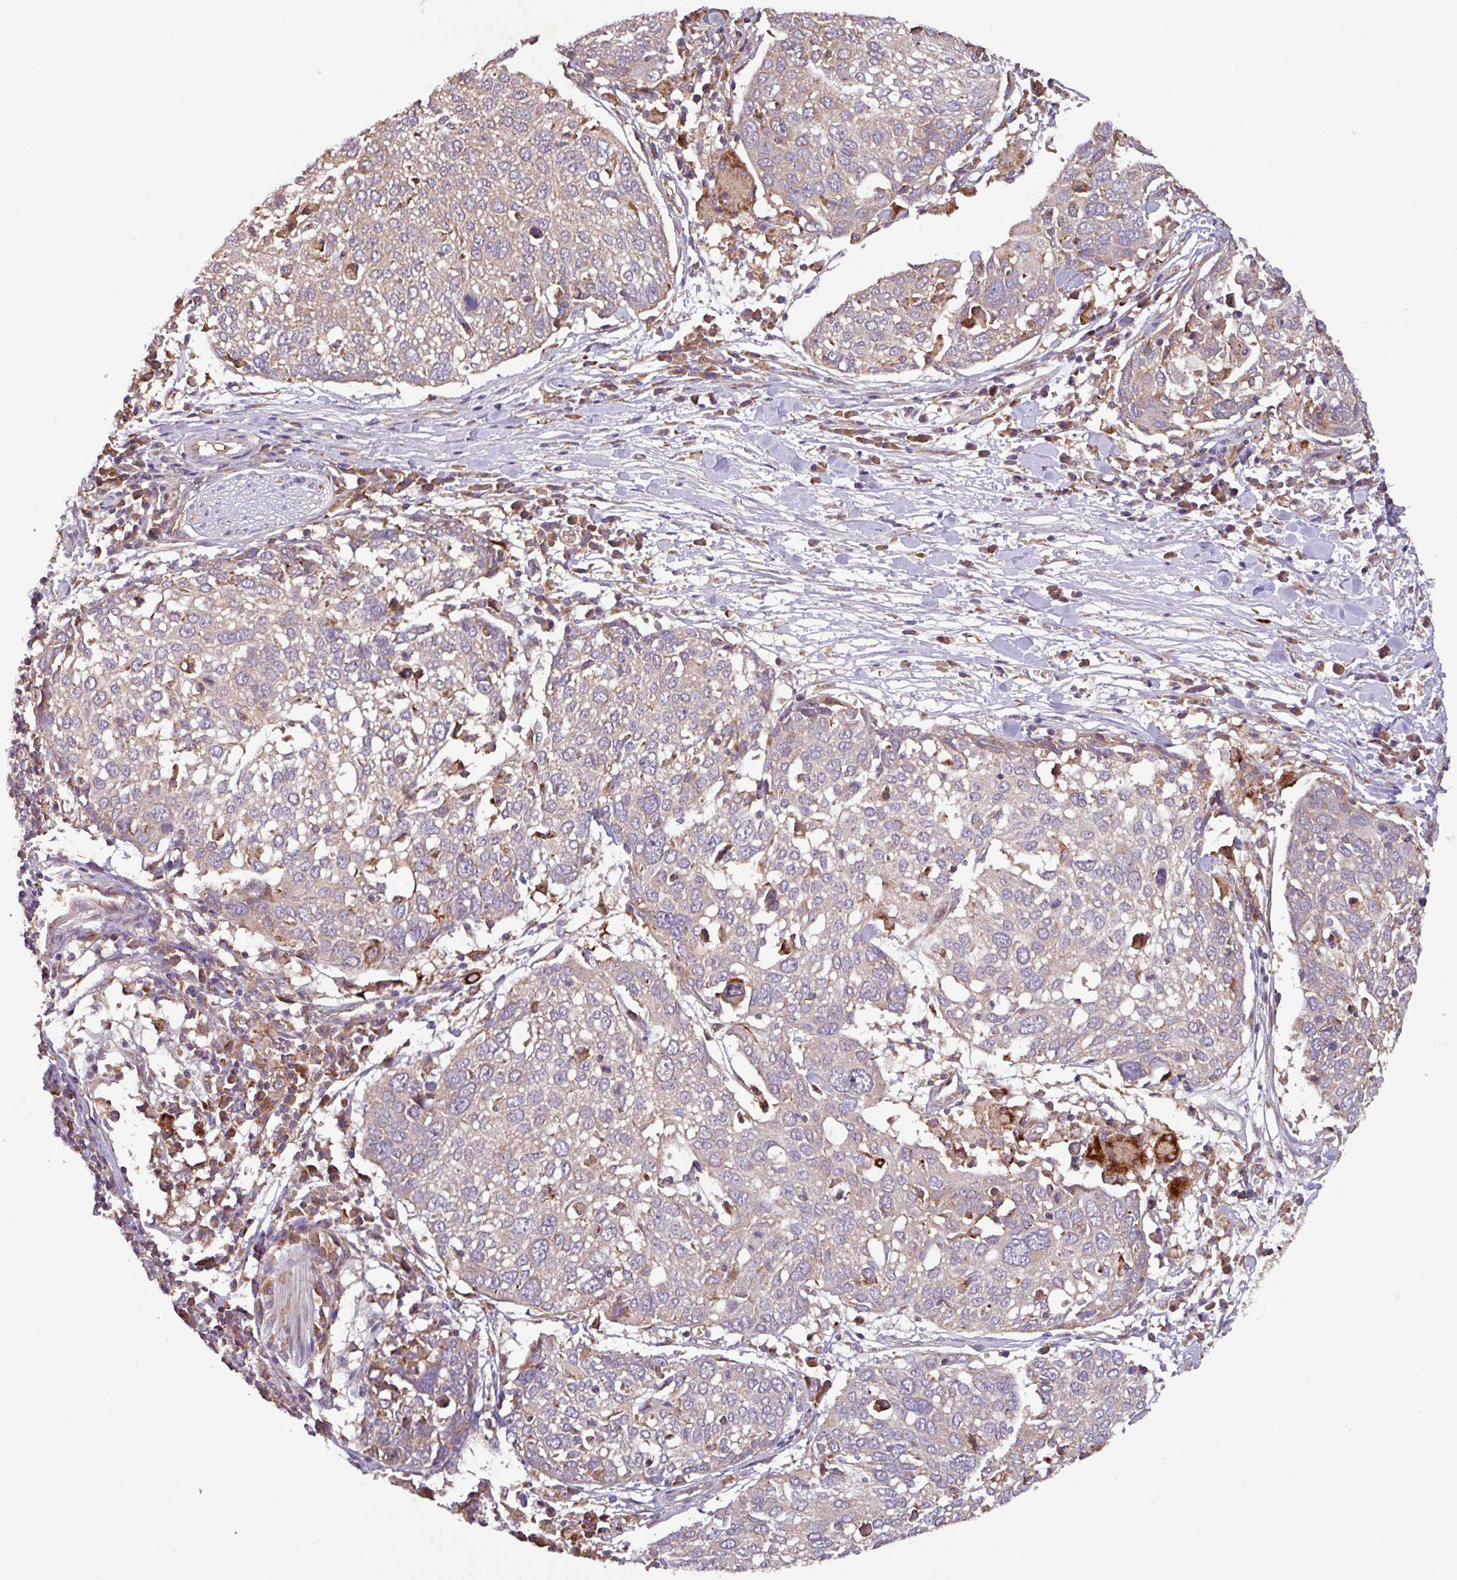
{"staining": {"intensity": "moderate", "quantity": "<25%", "location": "cytoplasmic/membranous"}, "tissue": "lung cancer", "cell_type": "Tumor cells", "image_type": "cancer", "snomed": [{"axis": "morphology", "description": "Squamous cell carcinoma, NOS"}, {"axis": "topography", "description": "Lung"}], "caption": "The image shows staining of squamous cell carcinoma (lung), revealing moderate cytoplasmic/membranous protein staining (brown color) within tumor cells.", "gene": "PTPRQ", "patient": {"sex": "male", "age": 65}}